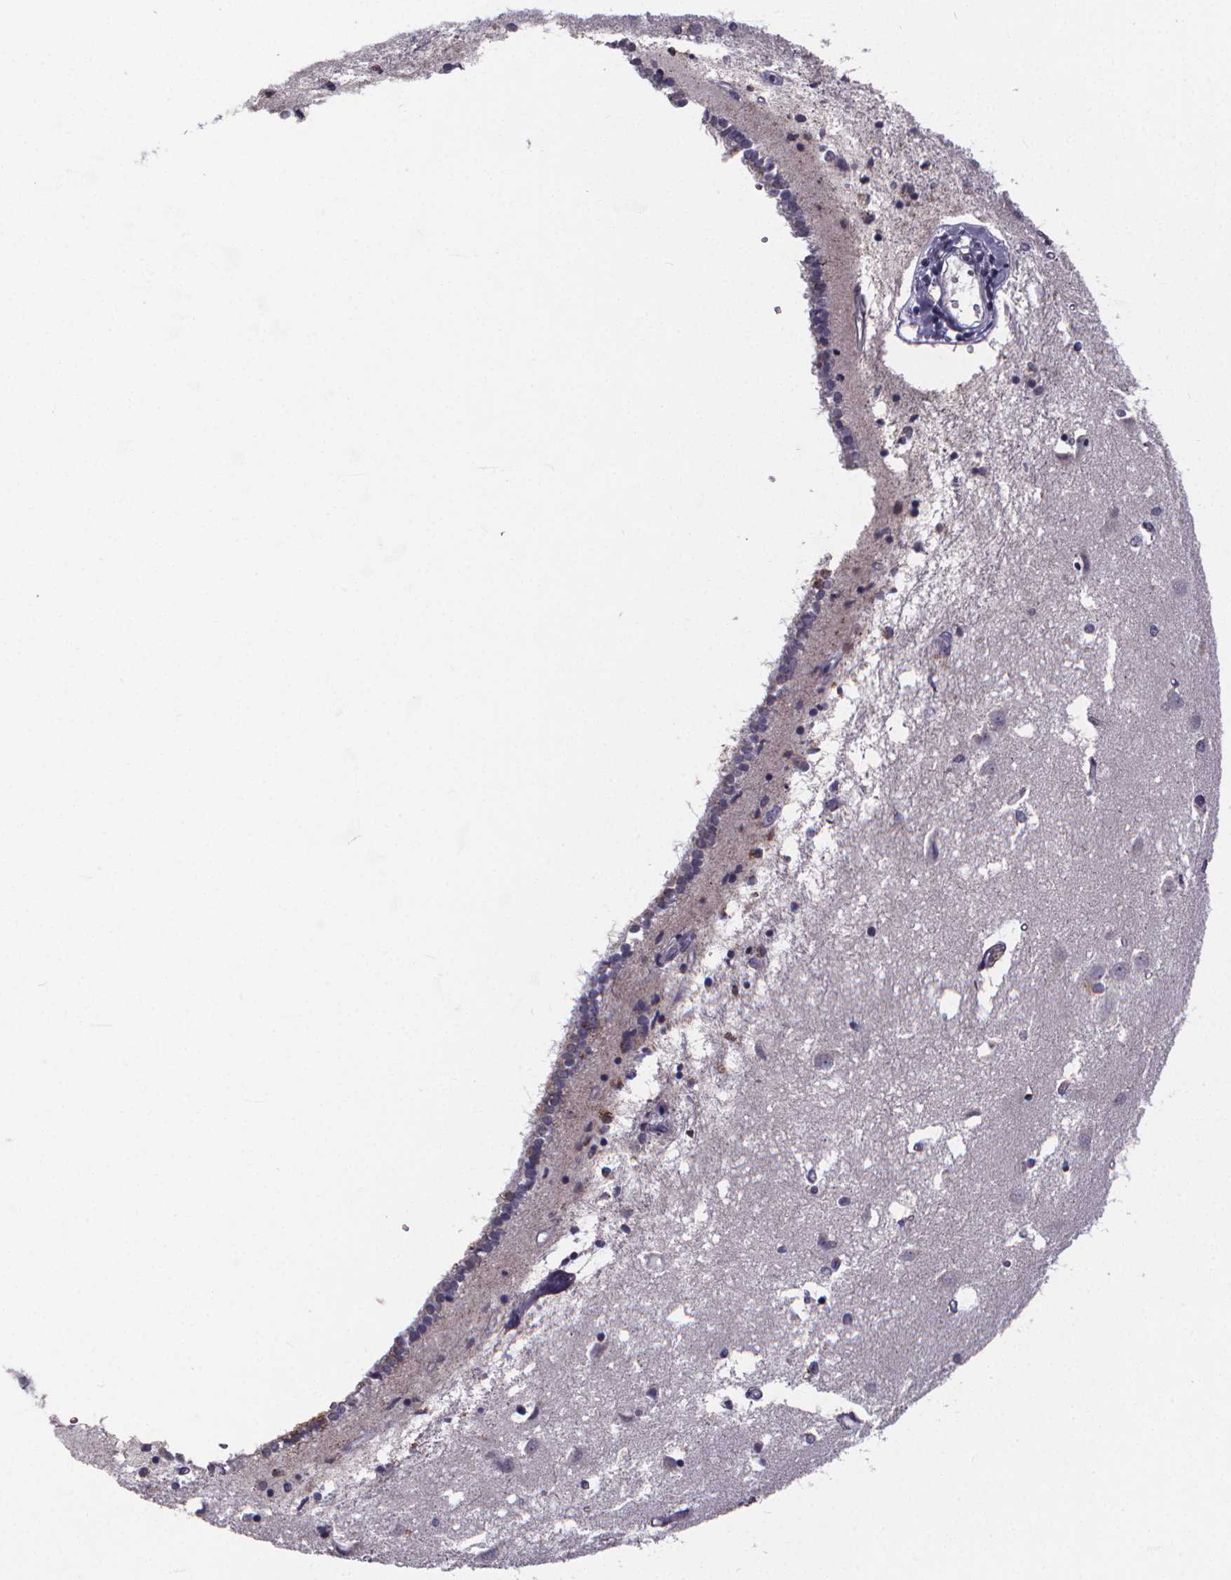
{"staining": {"intensity": "negative", "quantity": "none", "location": "none"}, "tissue": "caudate", "cell_type": "Glial cells", "image_type": "normal", "snomed": [{"axis": "morphology", "description": "Normal tissue, NOS"}, {"axis": "topography", "description": "Lateral ventricle wall"}], "caption": "Glial cells show no significant staining in normal caudate. The staining was performed using DAB (3,3'-diaminobenzidine) to visualize the protein expression in brown, while the nuclei were stained in blue with hematoxylin (Magnification: 20x).", "gene": "AGT", "patient": {"sex": "male", "age": 54}}